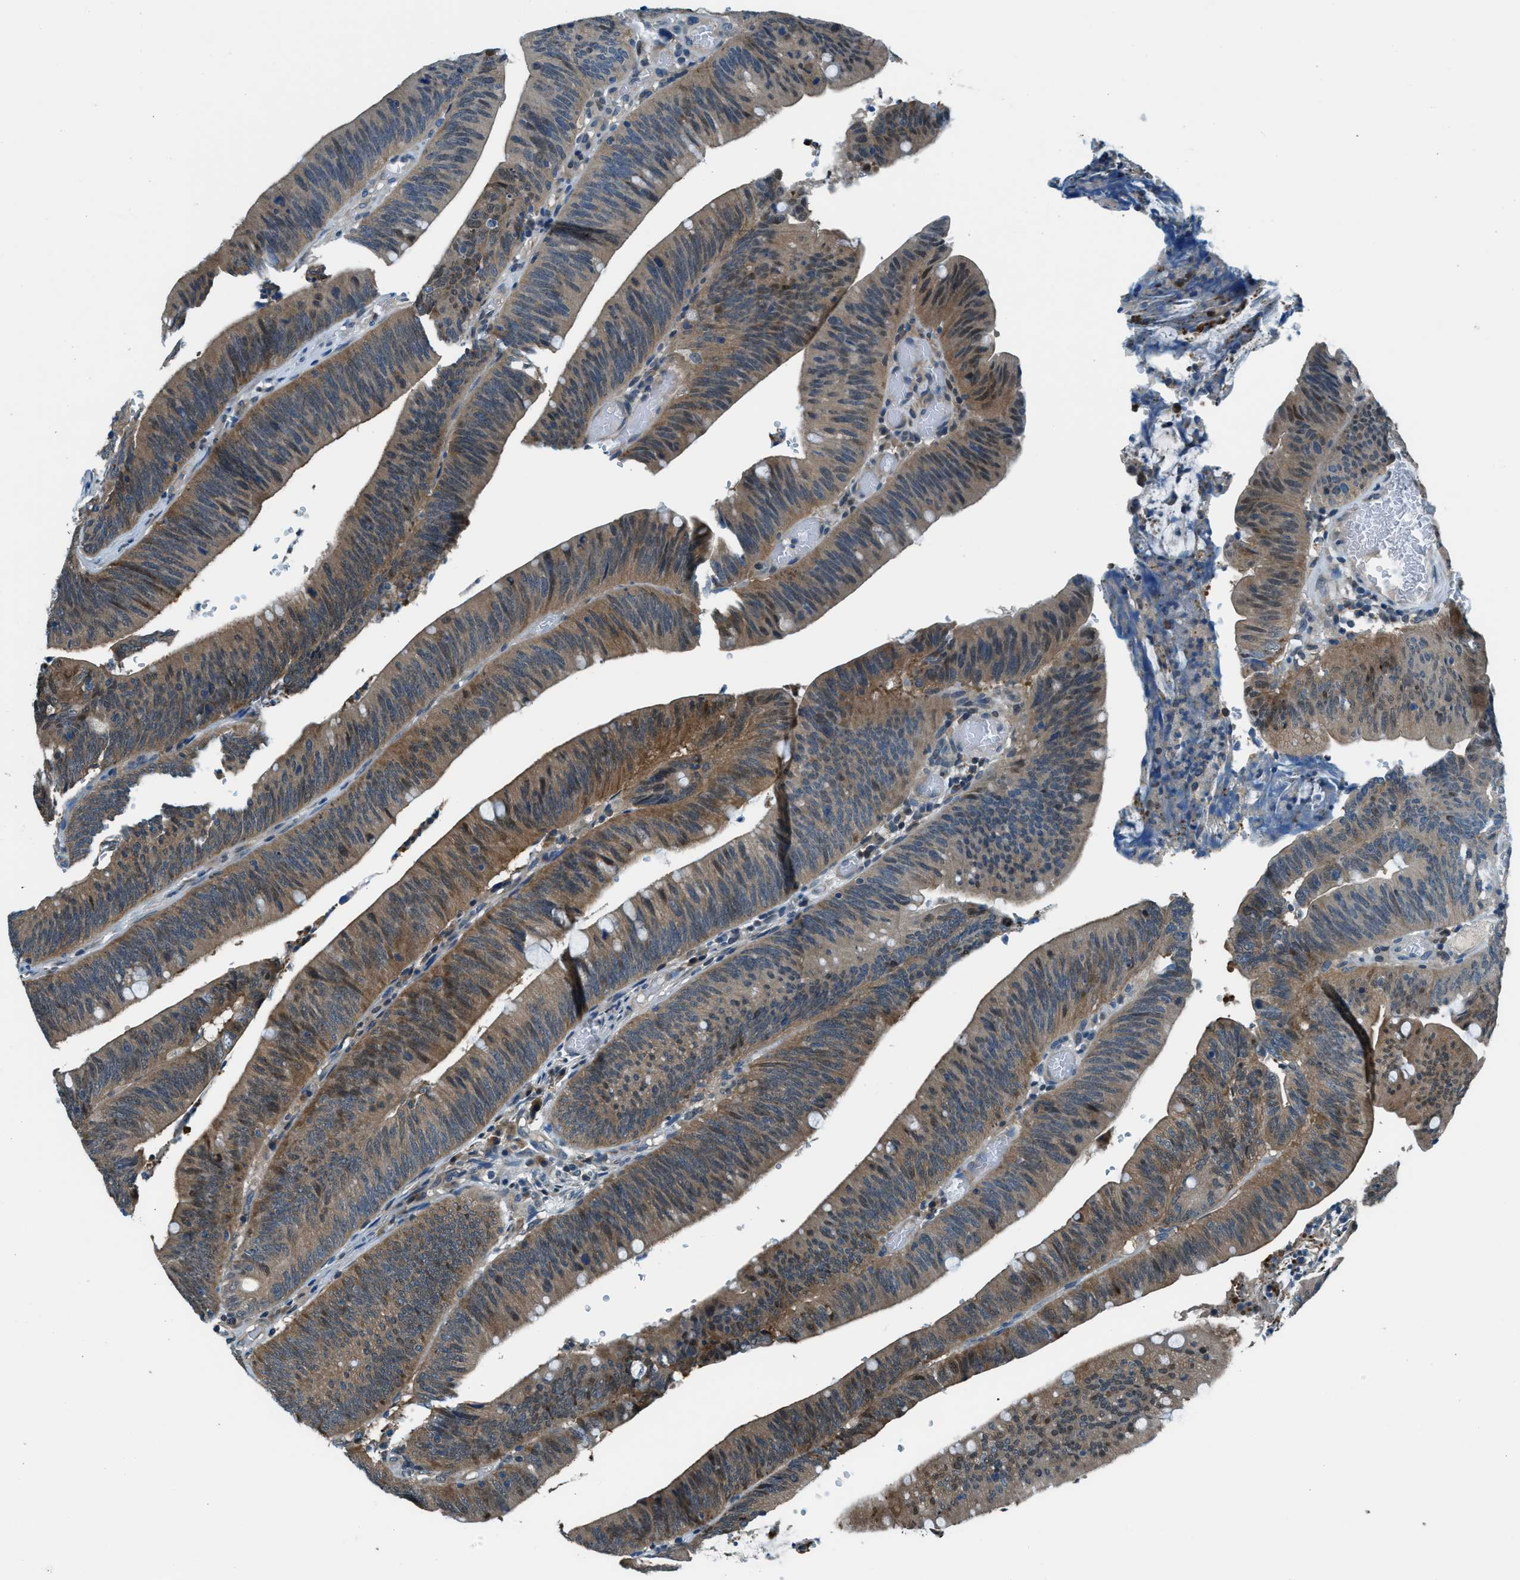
{"staining": {"intensity": "moderate", "quantity": "25%-75%", "location": "cytoplasmic/membranous"}, "tissue": "colorectal cancer", "cell_type": "Tumor cells", "image_type": "cancer", "snomed": [{"axis": "morphology", "description": "Normal tissue, NOS"}, {"axis": "morphology", "description": "Adenocarcinoma, NOS"}, {"axis": "topography", "description": "Rectum"}], "caption": "Immunohistochemistry (IHC) (DAB (3,3'-diaminobenzidine)) staining of colorectal cancer reveals moderate cytoplasmic/membranous protein staining in approximately 25%-75% of tumor cells. The staining was performed using DAB, with brown indicating positive protein expression. Nuclei are stained blue with hematoxylin.", "gene": "HEBP2", "patient": {"sex": "female", "age": 66}}